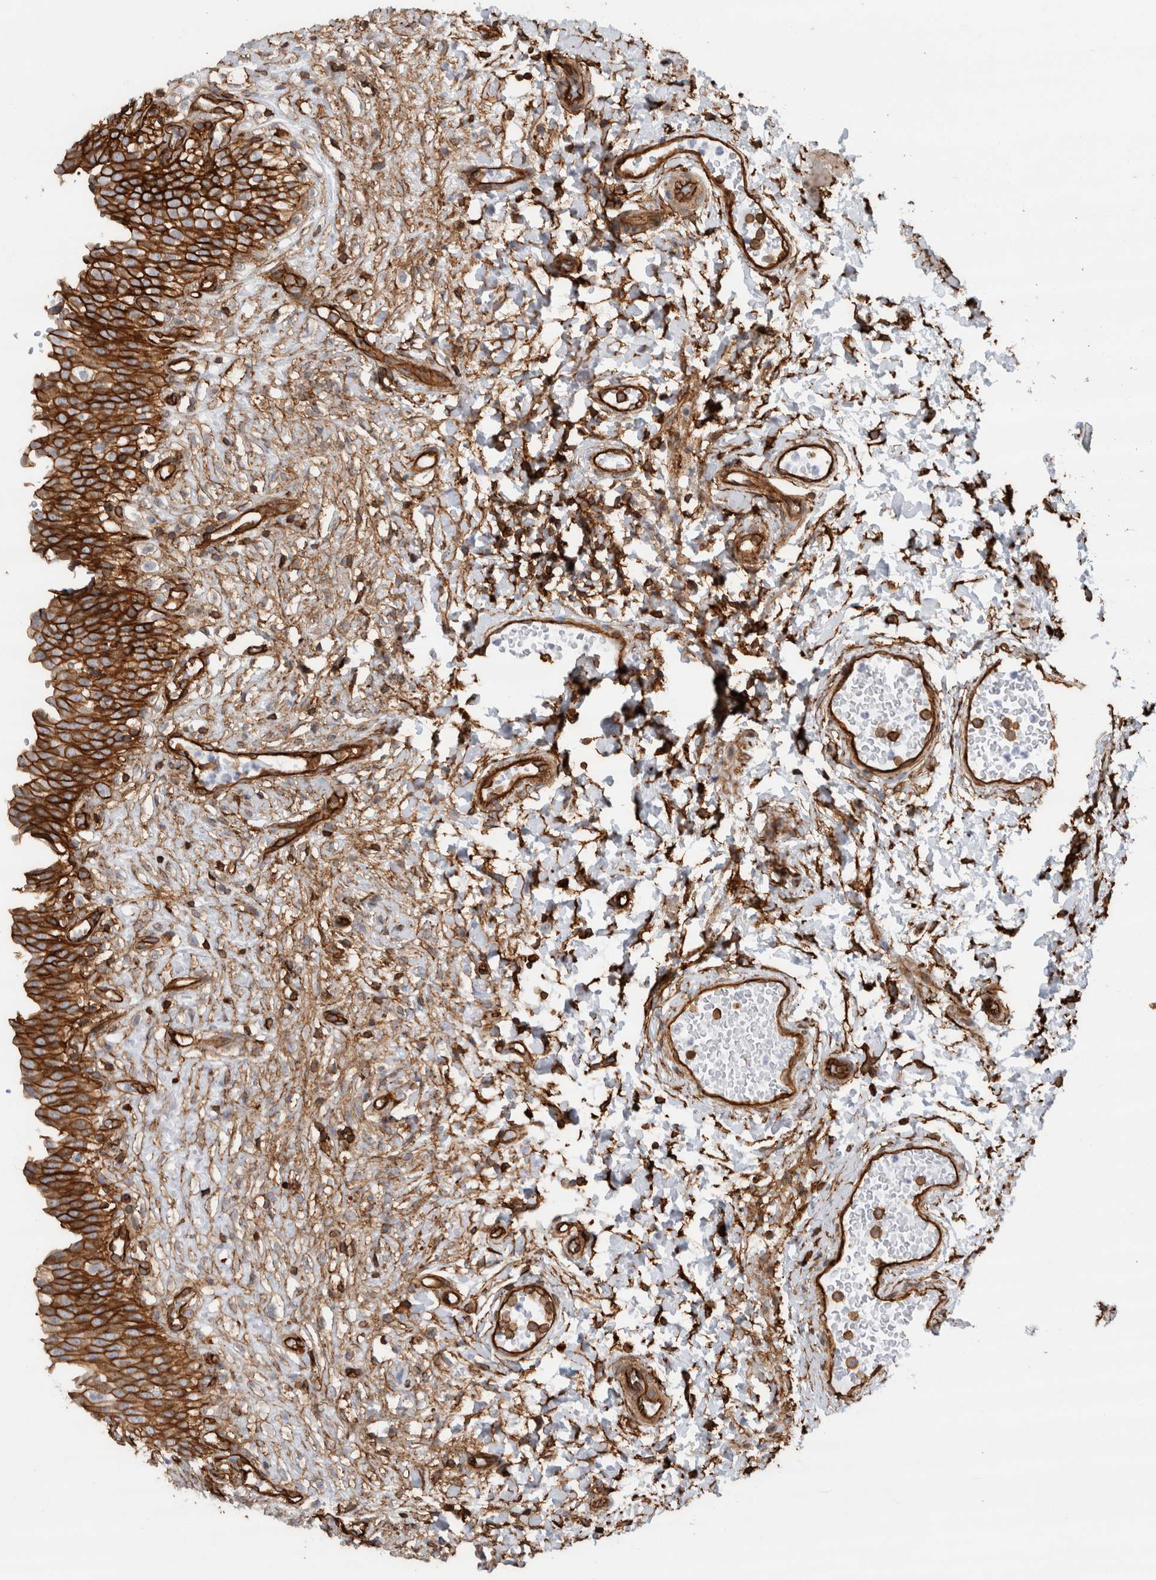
{"staining": {"intensity": "strong", "quantity": ">75%", "location": "cytoplasmic/membranous"}, "tissue": "urinary bladder", "cell_type": "Urothelial cells", "image_type": "normal", "snomed": [{"axis": "morphology", "description": "Urothelial carcinoma, High grade"}, {"axis": "topography", "description": "Urinary bladder"}], "caption": "Unremarkable urinary bladder demonstrates strong cytoplasmic/membranous positivity in about >75% of urothelial cells.", "gene": "AHNAK", "patient": {"sex": "male", "age": 46}}